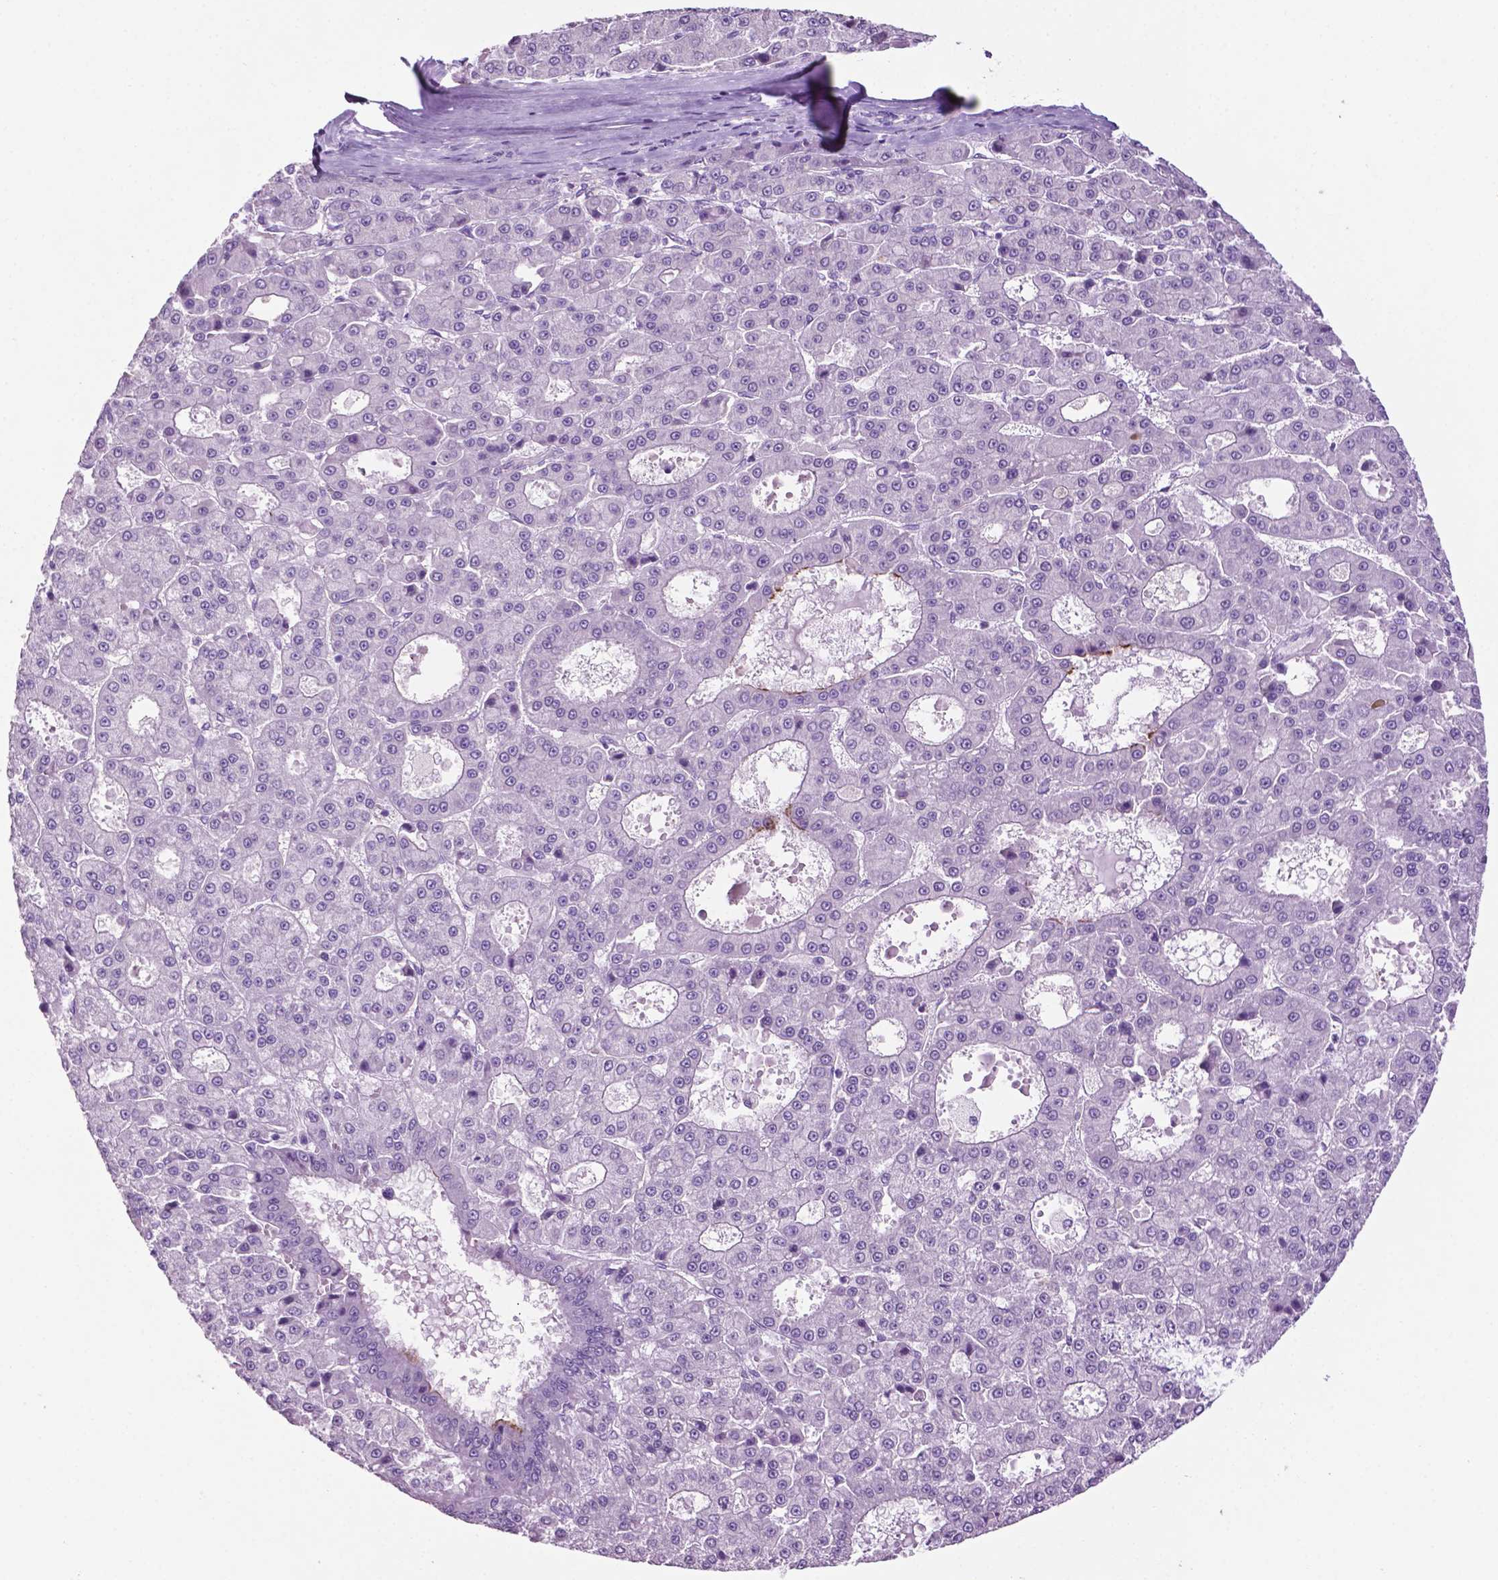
{"staining": {"intensity": "negative", "quantity": "none", "location": "none"}, "tissue": "liver cancer", "cell_type": "Tumor cells", "image_type": "cancer", "snomed": [{"axis": "morphology", "description": "Carcinoma, Hepatocellular, NOS"}, {"axis": "topography", "description": "Liver"}], "caption": "Immunohistochemical staining of liver cancer (hepatocellular carcinoma) displays no significant expression in tumor cells.", "gene": "PHGR1", "patient": {"sex": "male", "age": 70}}